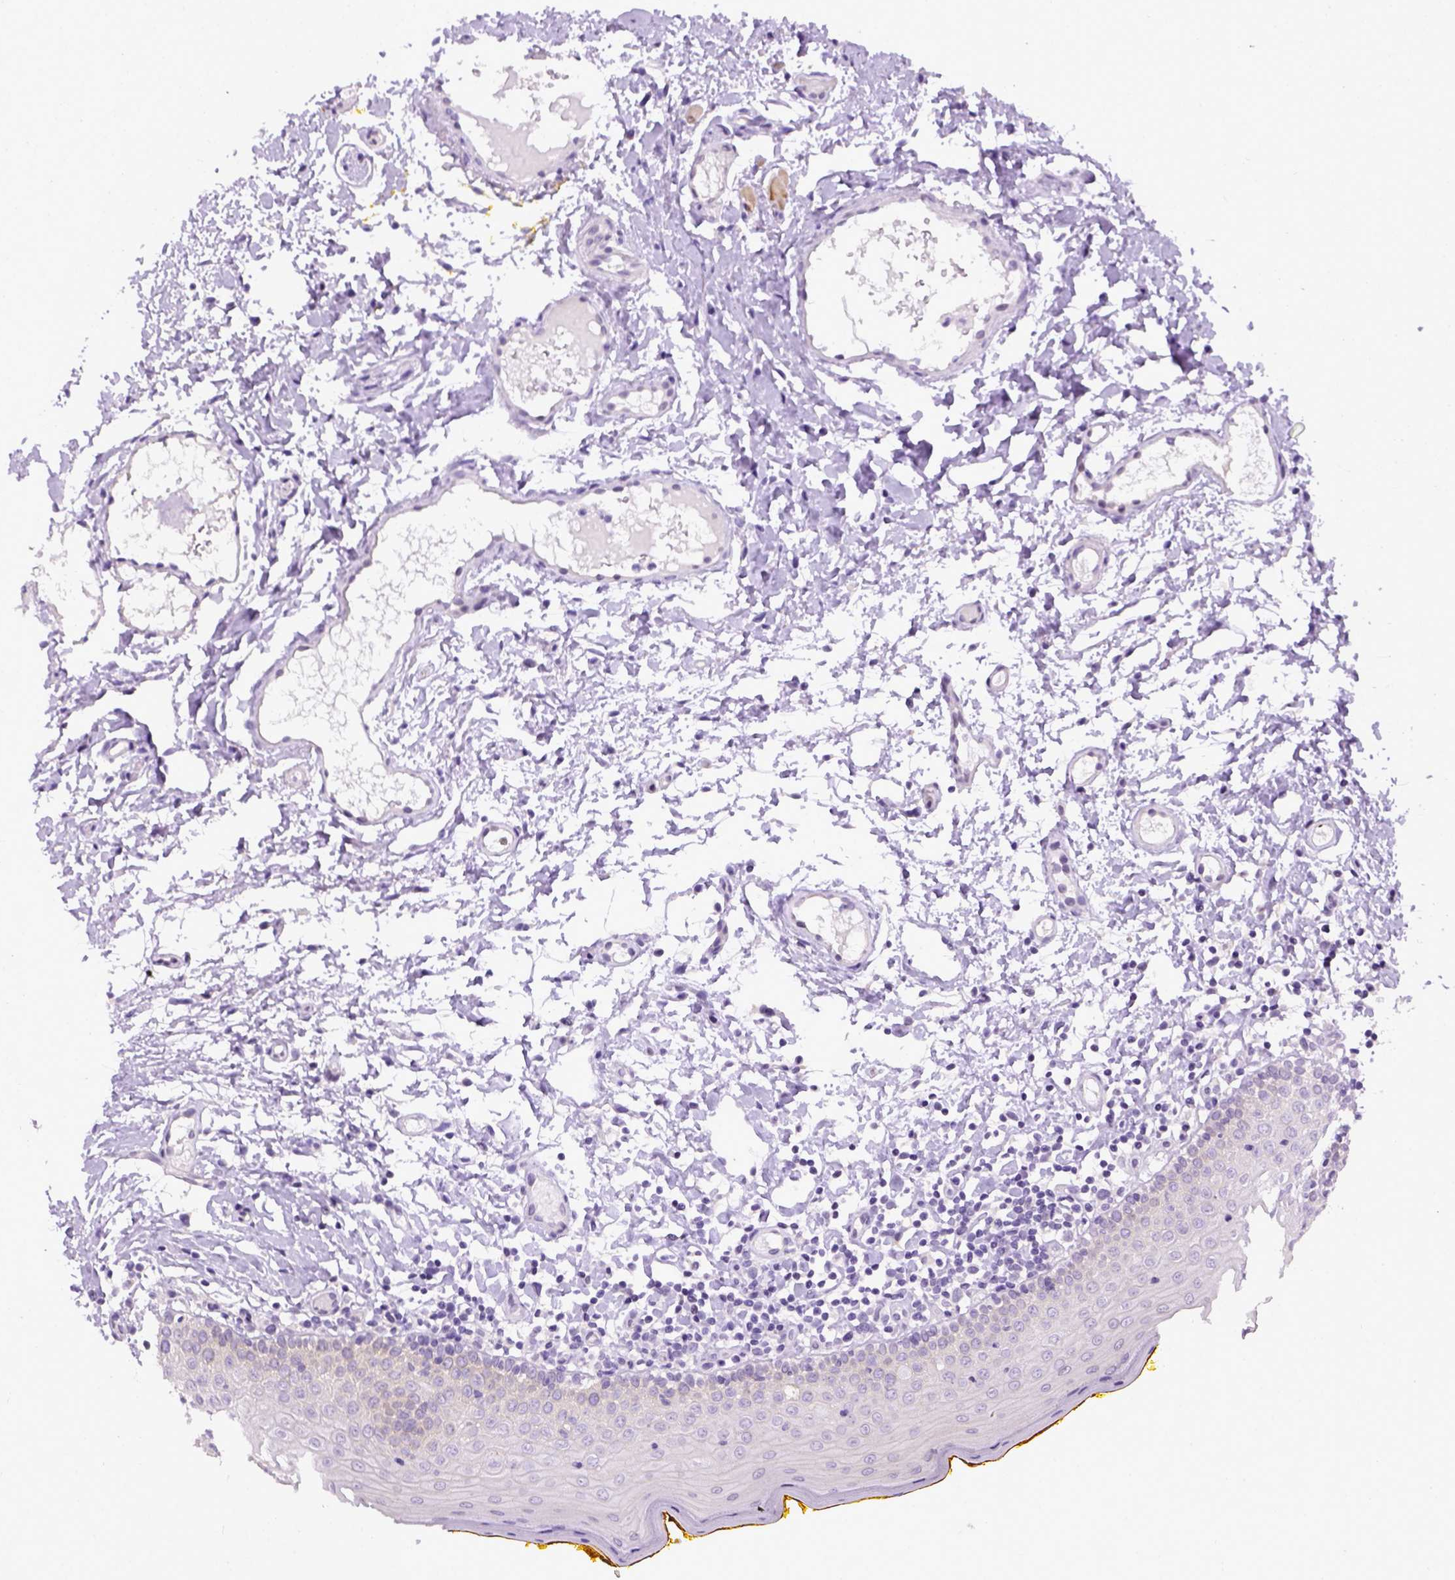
{"staining": {"intensity": "negative", "quantity": "none", "location": "none"}, "tissue": "oral mucosa", "cell_type": "Squamous epithelial cells", "image_type": "normal", "snomed": [{"axis": "morphology", "description": "Normal tissue, NOS"}, {"axis": "topography", "description": "Oral tissue"}, {"axis": "topography", "description": "Tounge, NOS"}], "caption": "Immunohistochemistry (IHC) of normal oral mucosa exhibits no staining in squamous epithelial cells. Nuclei are stained in blue.", "gene": "FAM184B", "patient": {"sex": "female", "age": 58}}